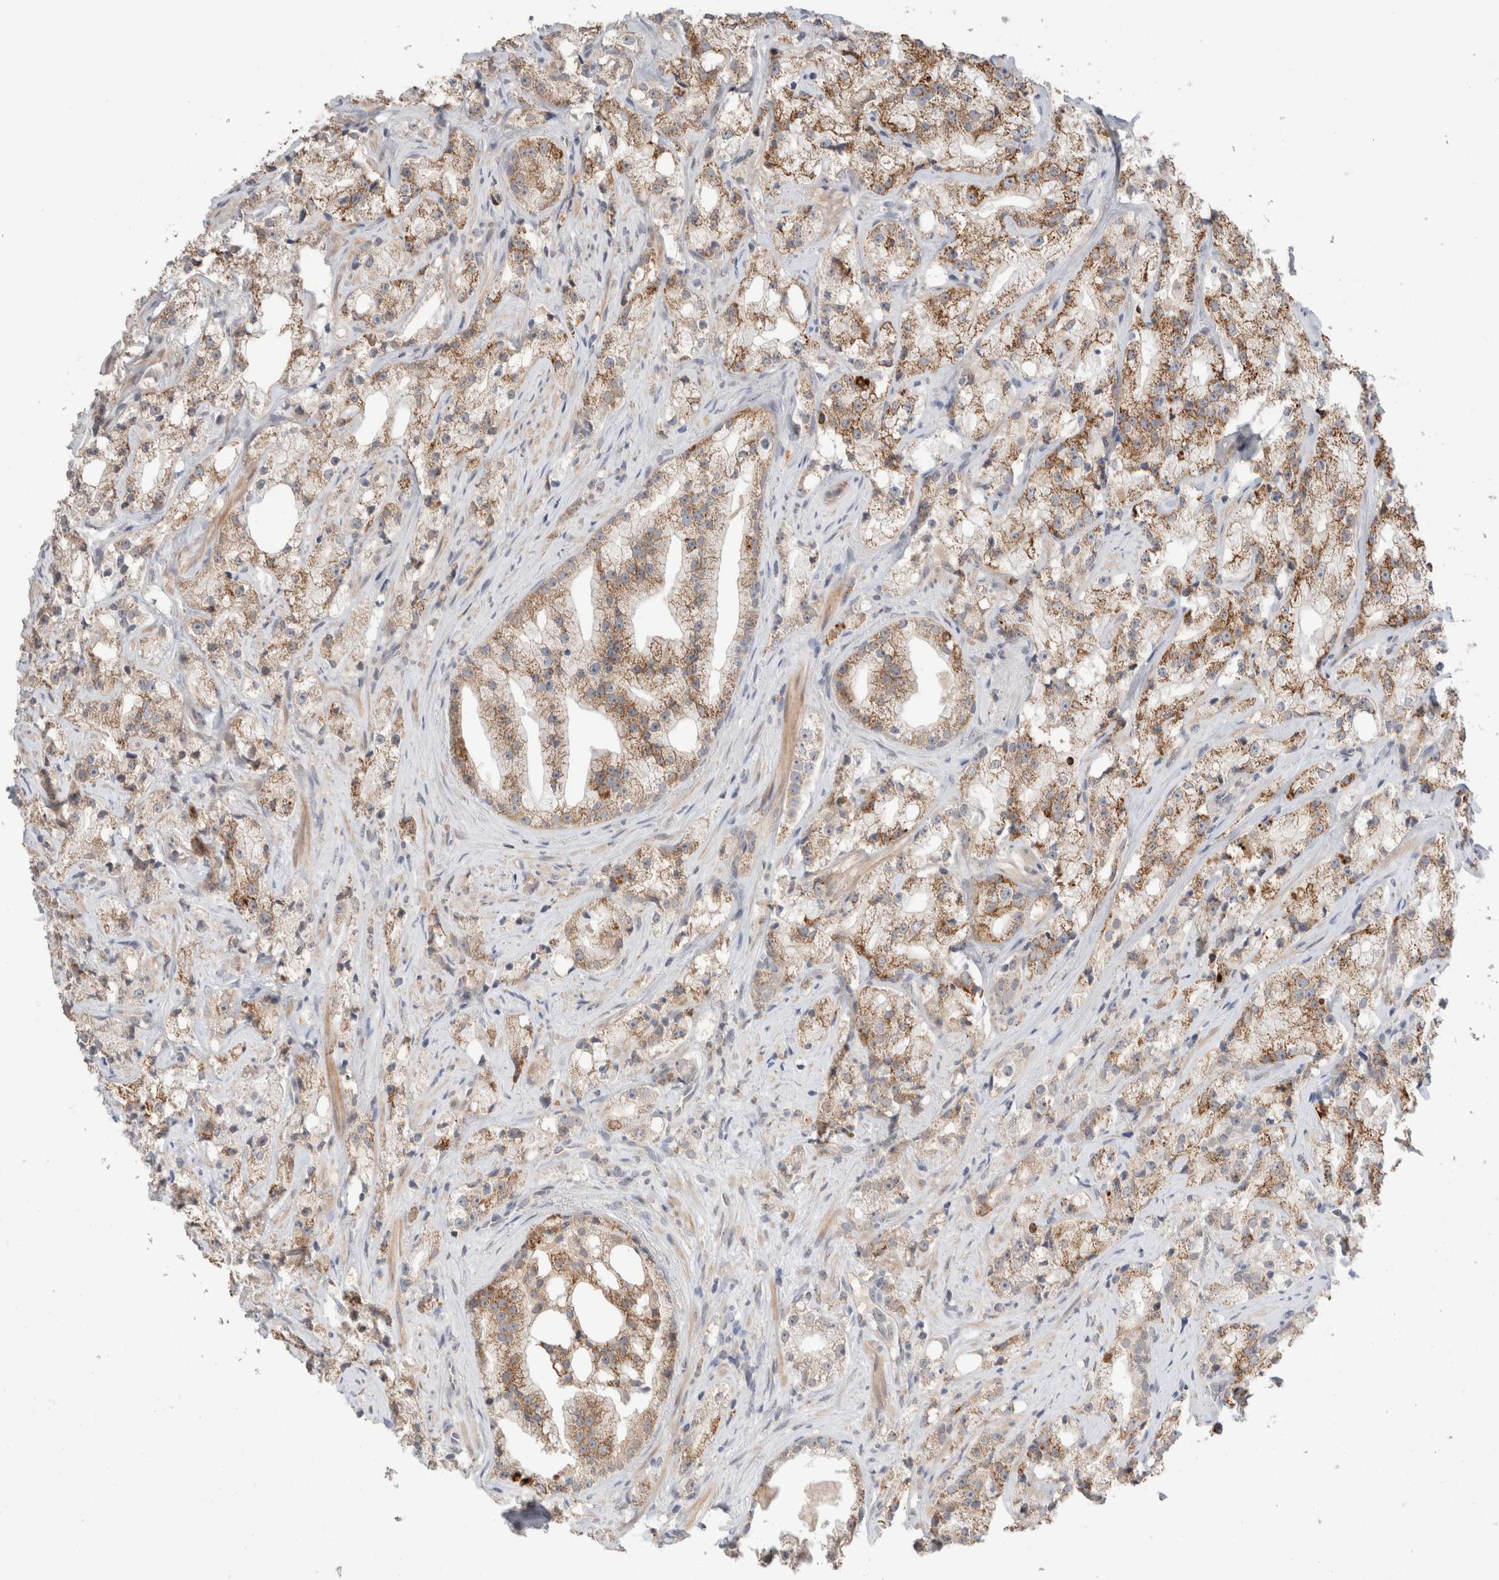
{"staining": {"intensity": "moderate", "quantity": ">75%", "location": "cytoplasmic/membranous"}, "tissue": "prostate cancer", "cell_type": "Tumor cells", "image_type": "cancer", "snomed": [{"axis": "morphology", "description": "Adenocarcinoma, High grade"}, {"axis": "topography", "description": "Prostate"}], "caption": "Prostate cancer (high-grade adenocarcinoma) stained for a protein (brown) reveals moderate cytoplasmic/membranous positive positivity in approximately >75% of tumor cells.", "gene": "TRIM41", "patient": {"sex": "male", "age": 64}}